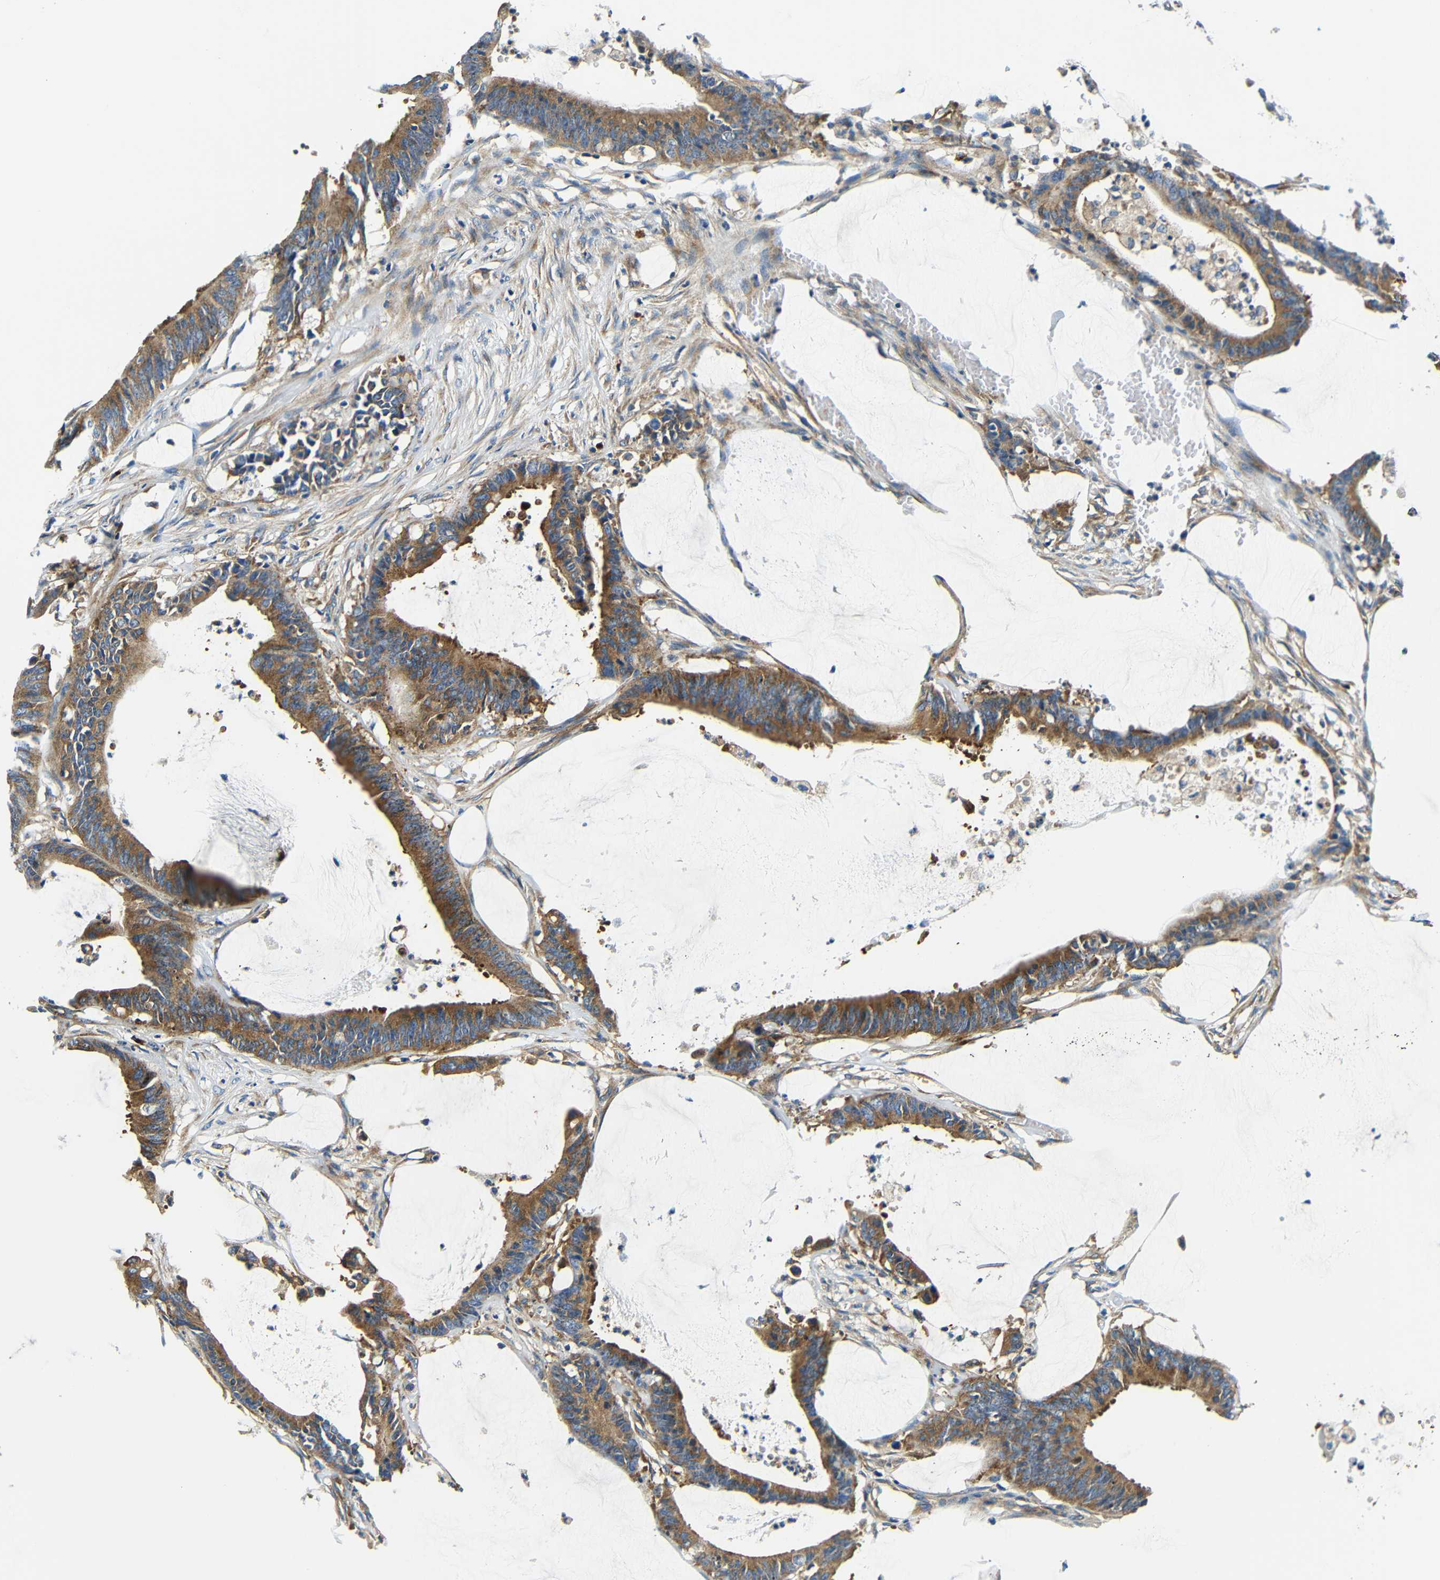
{"staining": {"intensity": "moderate", "quantity": ">75%", "location": "cytoplasmic/membranous"}, "tissue": "colorectal cancer", "cell_type": "Tumor cells", "image_type": "cancer", "snomed": [{"axis": "morphology", "description": "Adenocarcinoma, NOS"}, {"axis": "topography", "description": "Rectum"}], "caption": "Human colorectal cancer stained with a protein marker reveals moderate staining in tumor cells.", "gene": "USO1", "patient": {"sex": "female", "age": 66}}